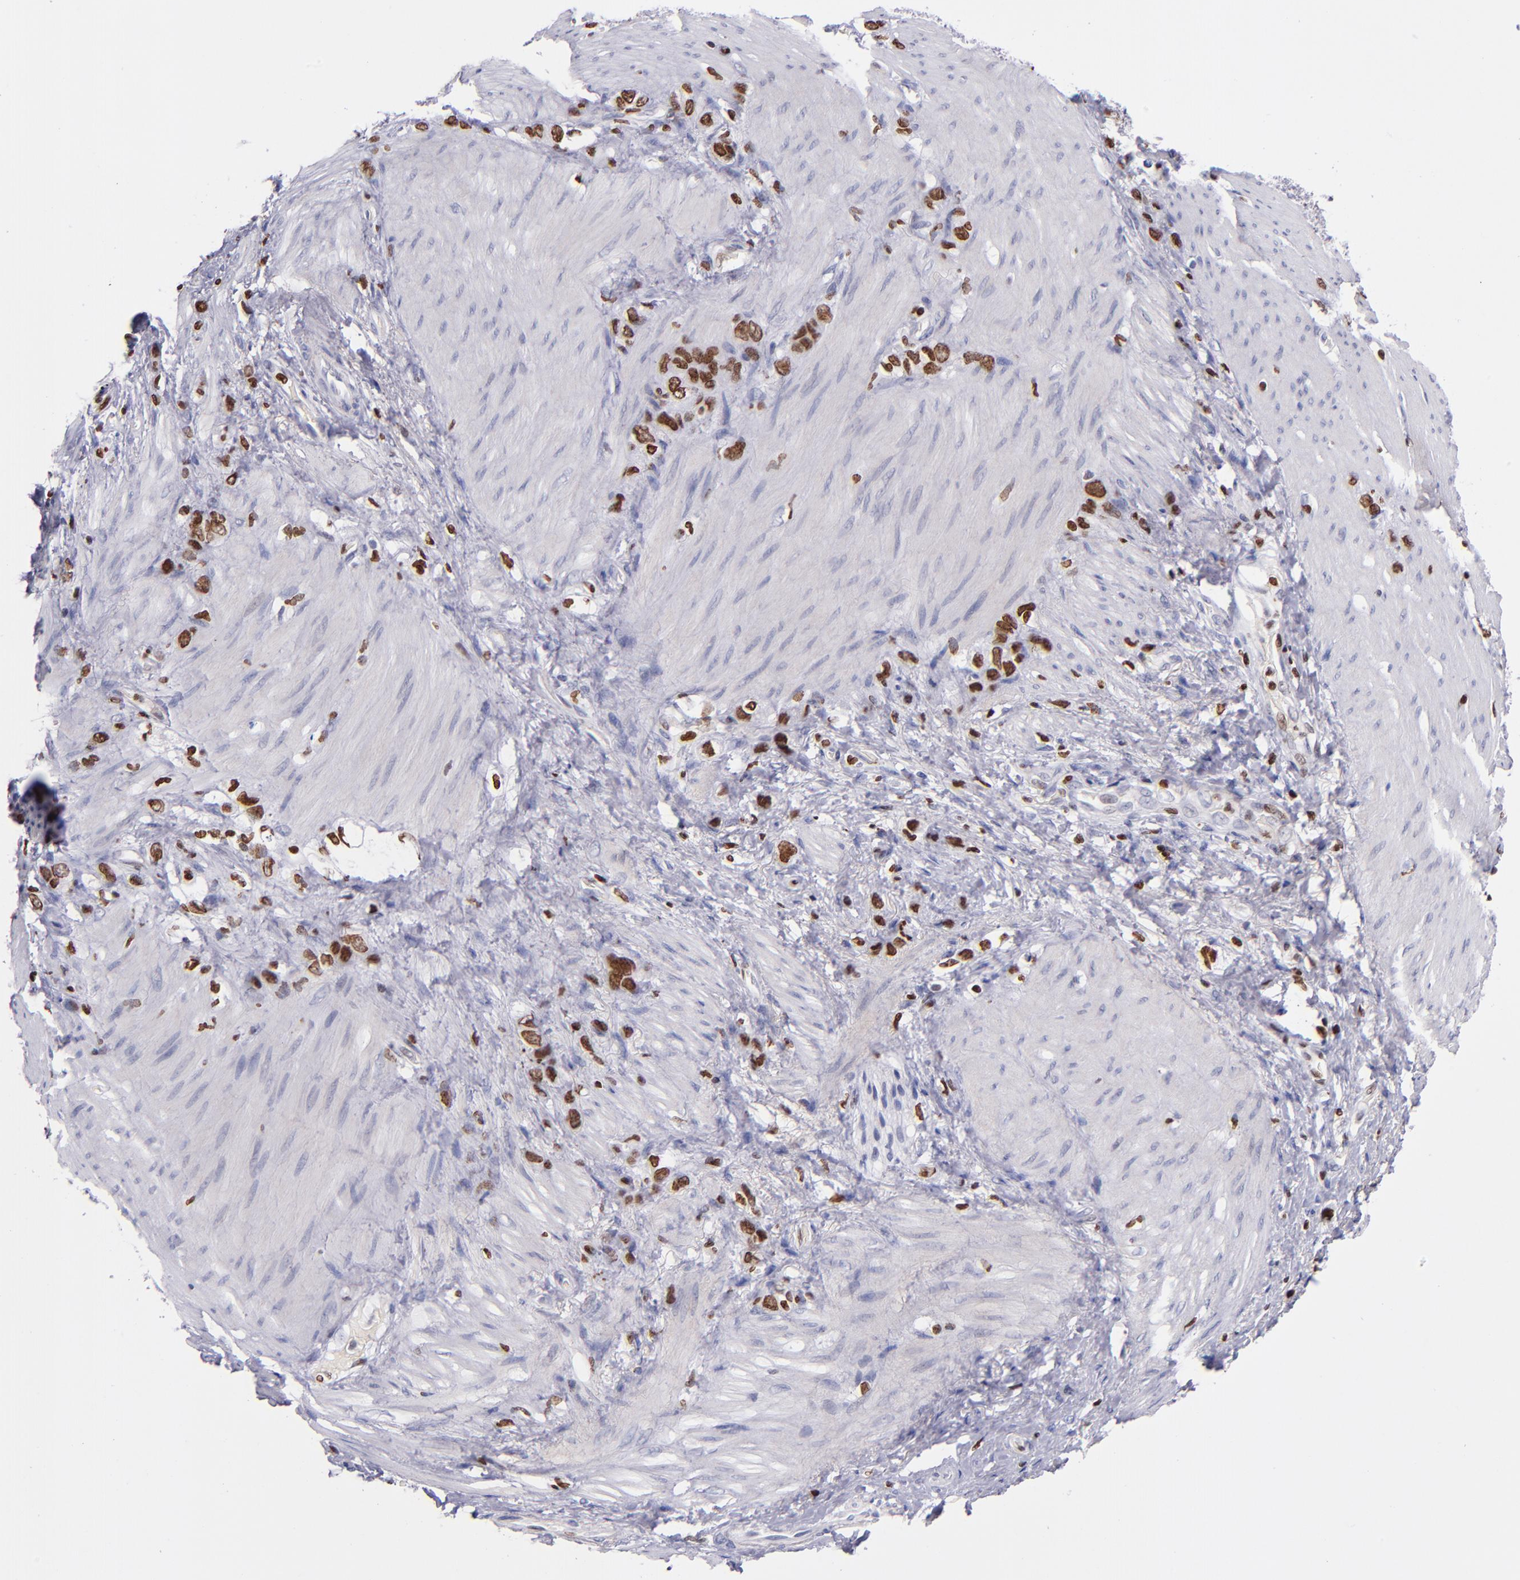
{"staining": {"intensity": "strong", "quantity": ">75%", "location": "nuclear"}, "tissue": "stomach cancer", "cell_type": "Tumor cells", "image_type": "cancer", "snomed": [{"axis": "morphology", "description": "Normal tissue, NOS"}, {"axis": "morphology", "description": "Adenocarcinoma, NOS"}, {"axis": "morphology", "description": "Adenocarcinoma, High grade"}, {"axis": "topography", "description": "Stomach, upper"}, {"axis": "topography", "description": "Stomach"}], "caption": "Protein analysis of stomach cancer tissue displays strong nuclear expression in approximately >75% of tumor cells.", "gene": "CDKL5", "patient": {"sex": "female", "age": 65}}